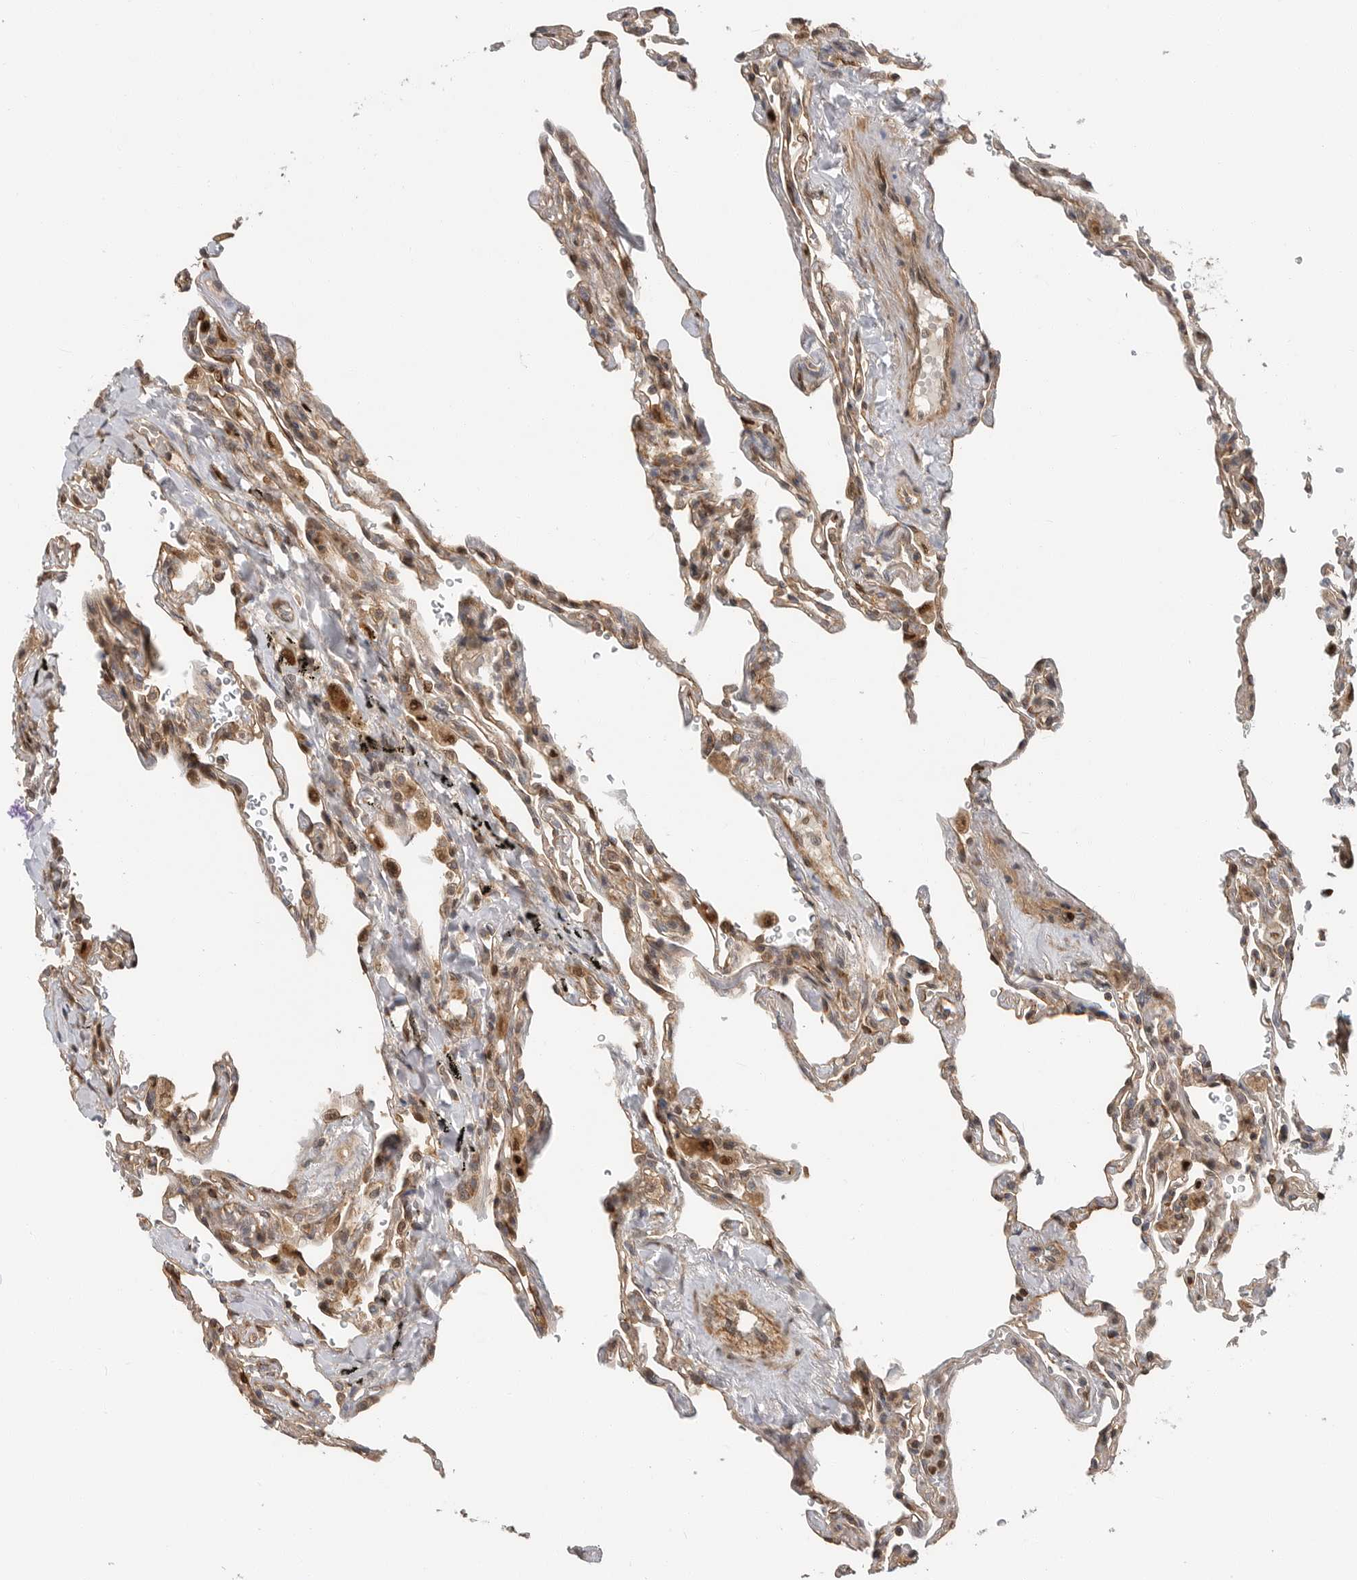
{"staining": {"intensity": "moderate", "quantity": "25%-75%", "location": "cytoplasmic/membranous,nuclear"}, "tissue": "lung", "cell_type": "Alveolar cells", "image_type": "normal", "snomed": [{"axis": "morphology", "description": "Normal tissue, NOS"}, {"axis": "topography", "description": "Lung"}], "caption": "Lung stained for a protein (brown) shows moderate cytoplasmic/membranous,nuclear positive staining in approximately 25%-75% of alveolar cells.", "gene": "STRAP", "patient": {"sex": "male", "age": 59}}